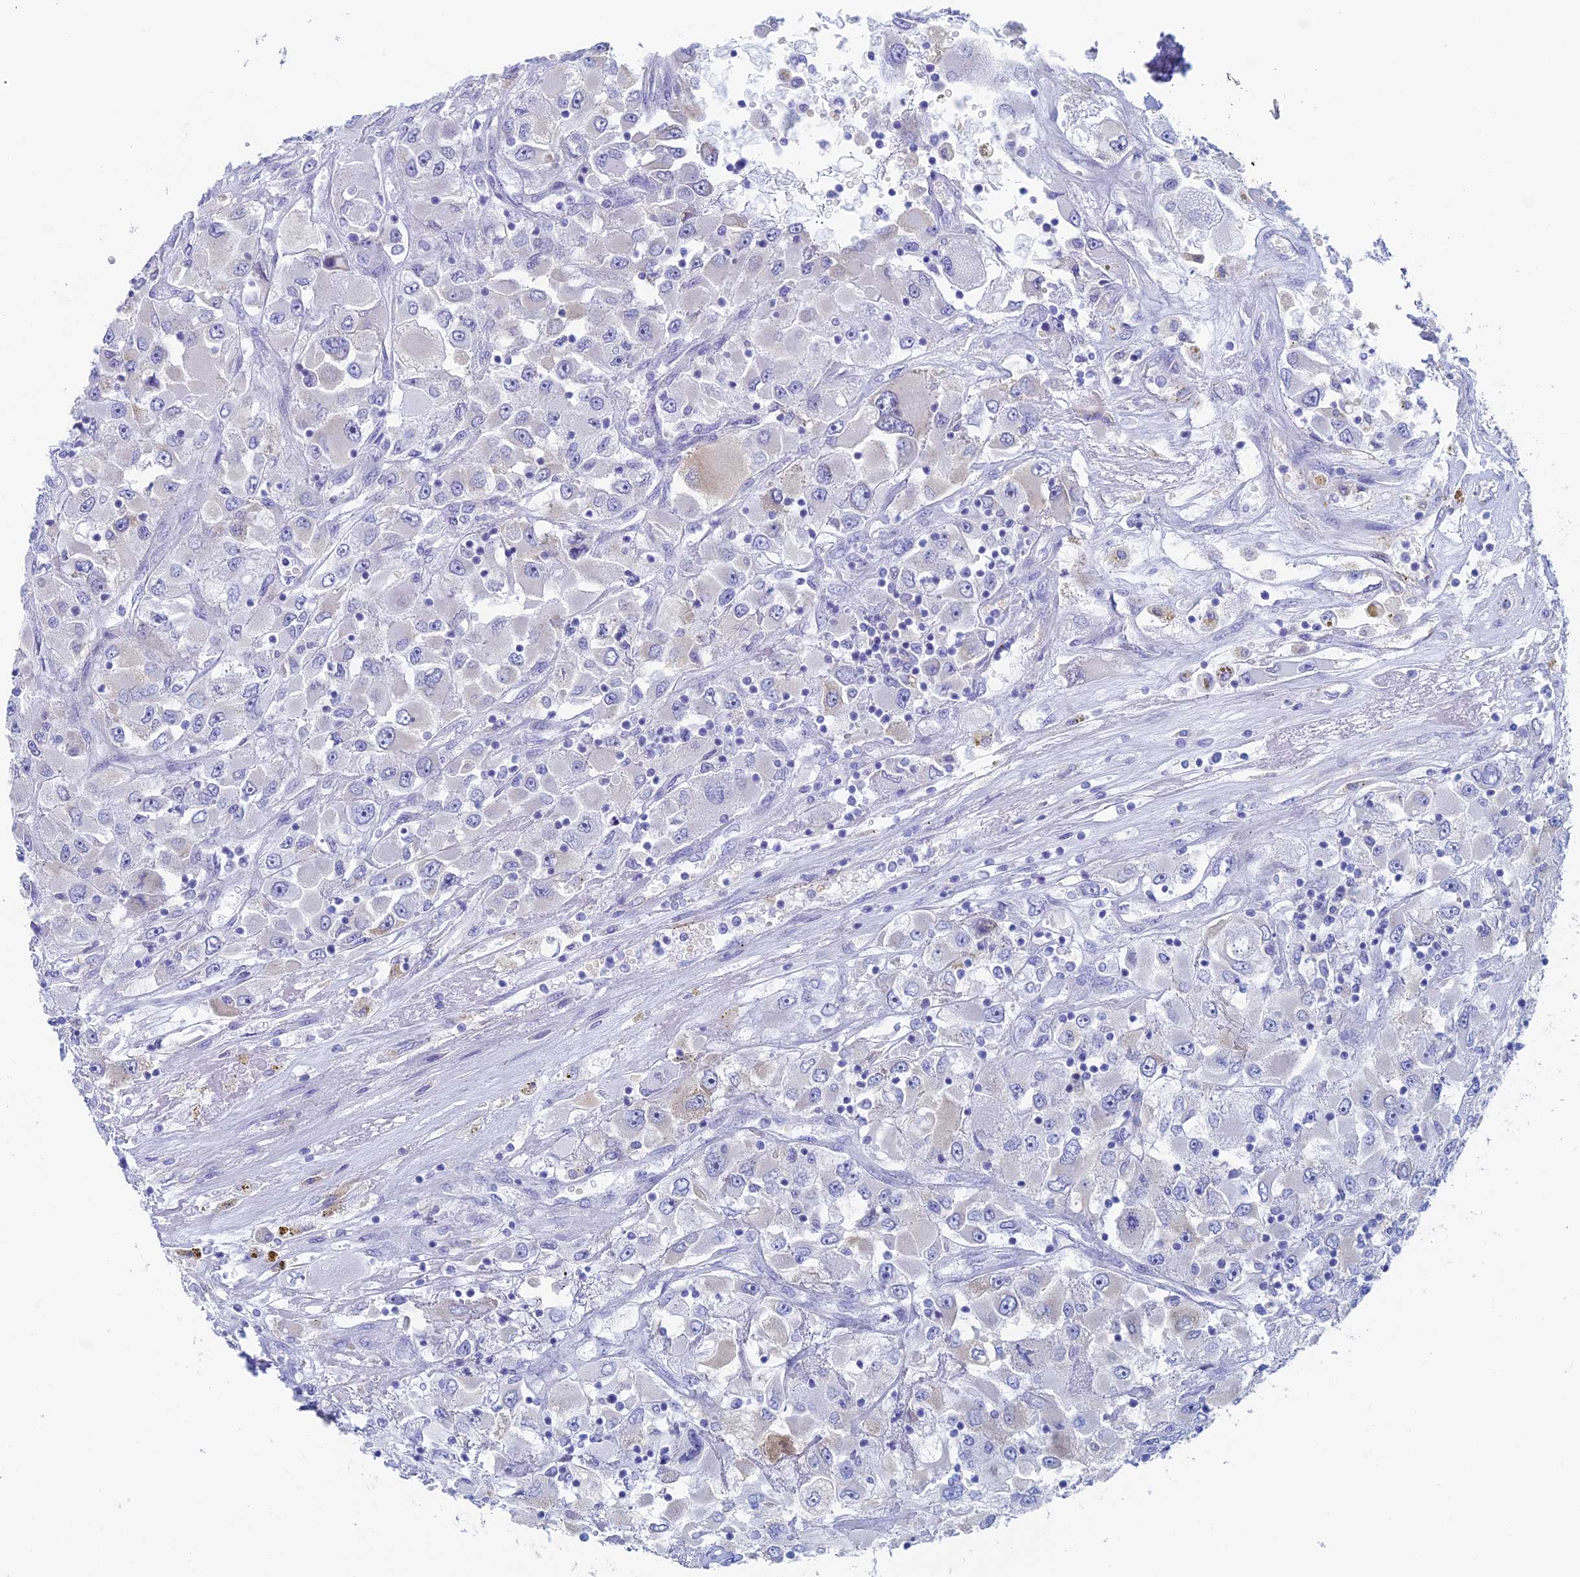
{"staining": {"intensity": "negative", "quantity": "none", "location": "none"}, "tissue": "renal cancer", "cell_type": "Tumor cells", "image_type": "cancer", "snomed": [{"axis": "morphology", "description": "Adenocarcinoma, NOS"}, {"axis": "topography", "description": "Kidney"}], "caption": "Tumor cells are negative for brown protein staining in renal cancer (adenocarcinoma). (Stains: DAB IHC with hematoxylin counter stain, Microscopy: brightfield microscopy at high magnification).", "gene": "MAGEB6", "patient": {"sex": "female", "age": 52}}